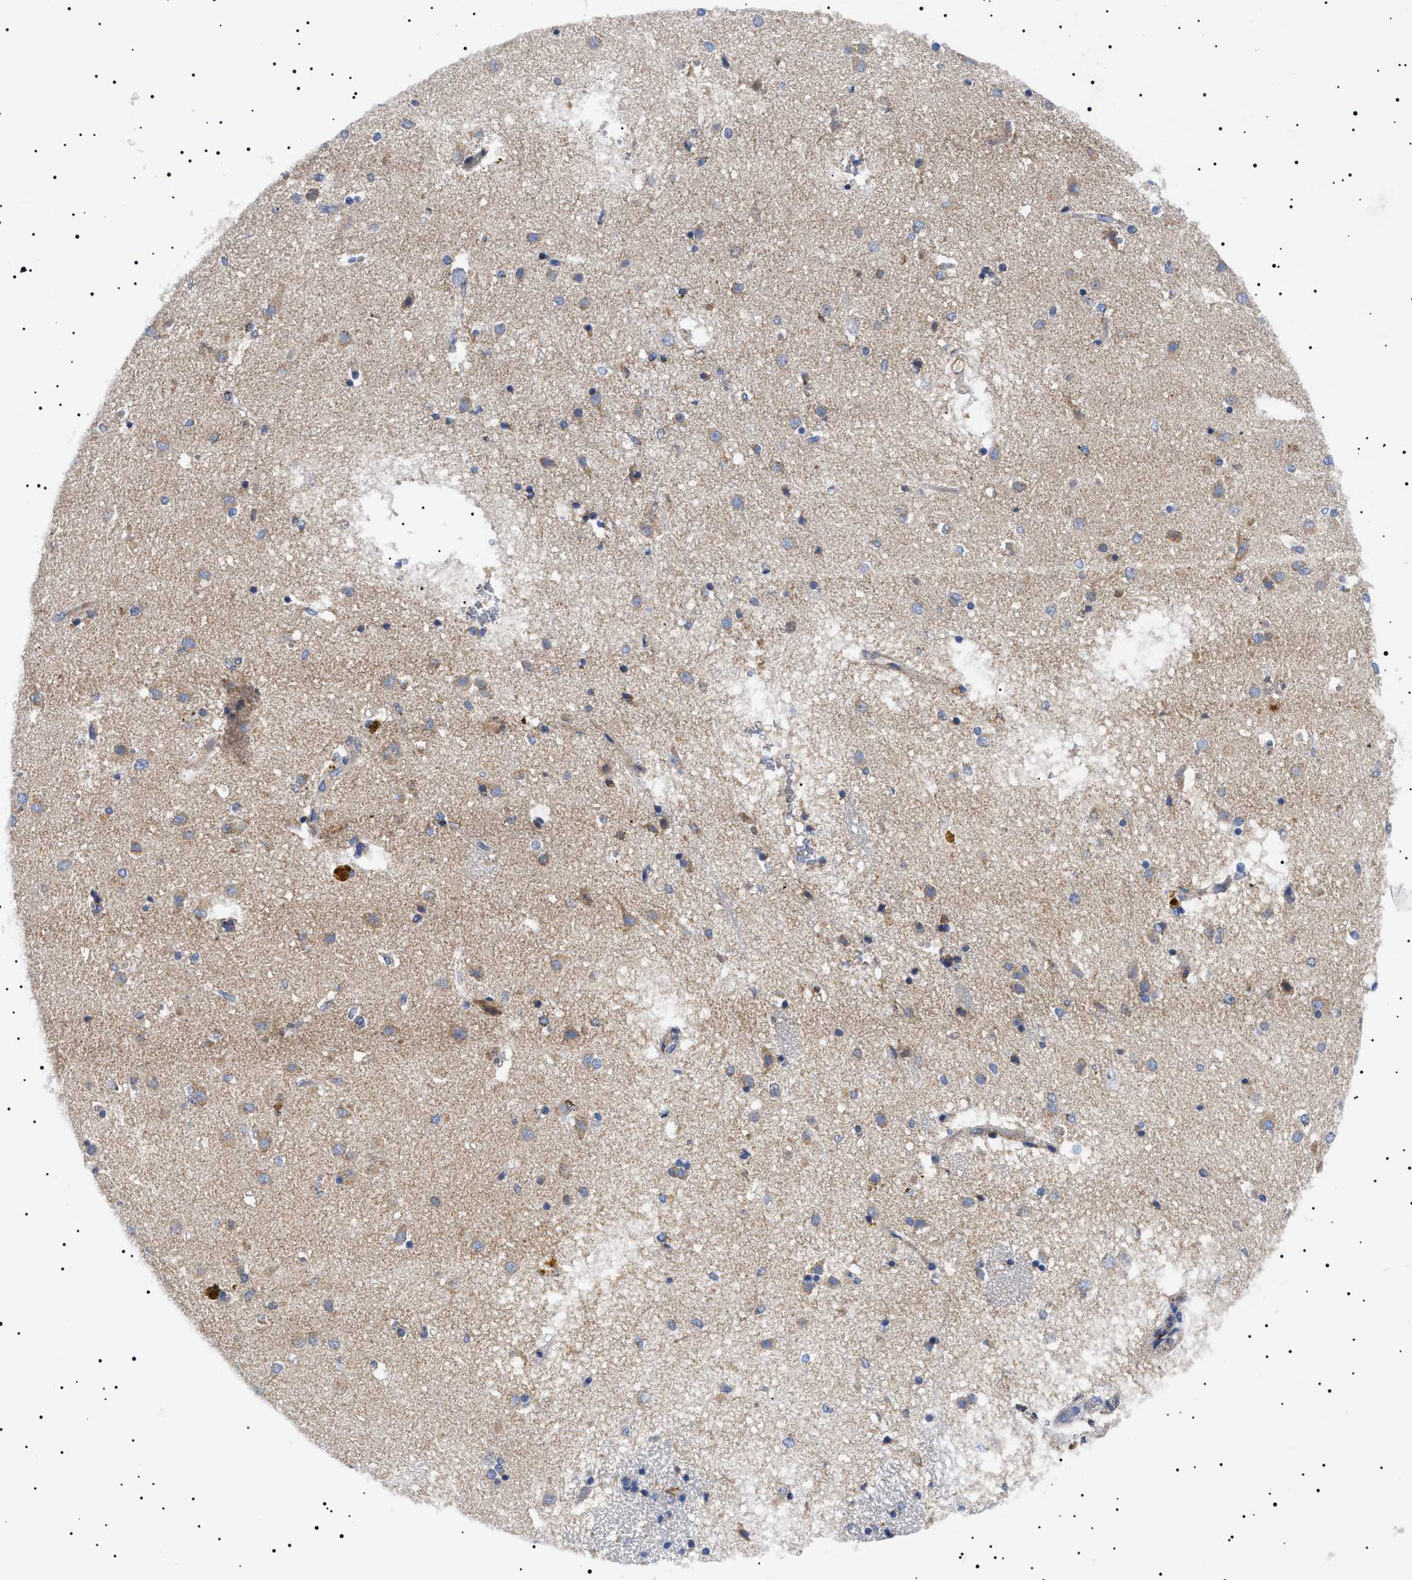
{"staining": {"intensity": "weak", "quantity": "<25%", "location": "cytoplasmic/membranous"}, "tissue": "caudate", "cell_type": "Glial cells", "image_type": "normal", "snomed": [{"axis": "morphology", "description": "Normal tissue, NOS"}, {"axis": "topography", "description": "Lateral ventricle wall"}], "caption": "Immunohistochemical staining of normal caudate reveals no significant positivity in glial cells. Brightfield microscopy of immunohistochemistry (IHC) stained with DAB (brown) and hematoxylin (blue), captured at high magnification.", "gene": "CHRDL2", "patient": {"sex": "male", "age": 70}}